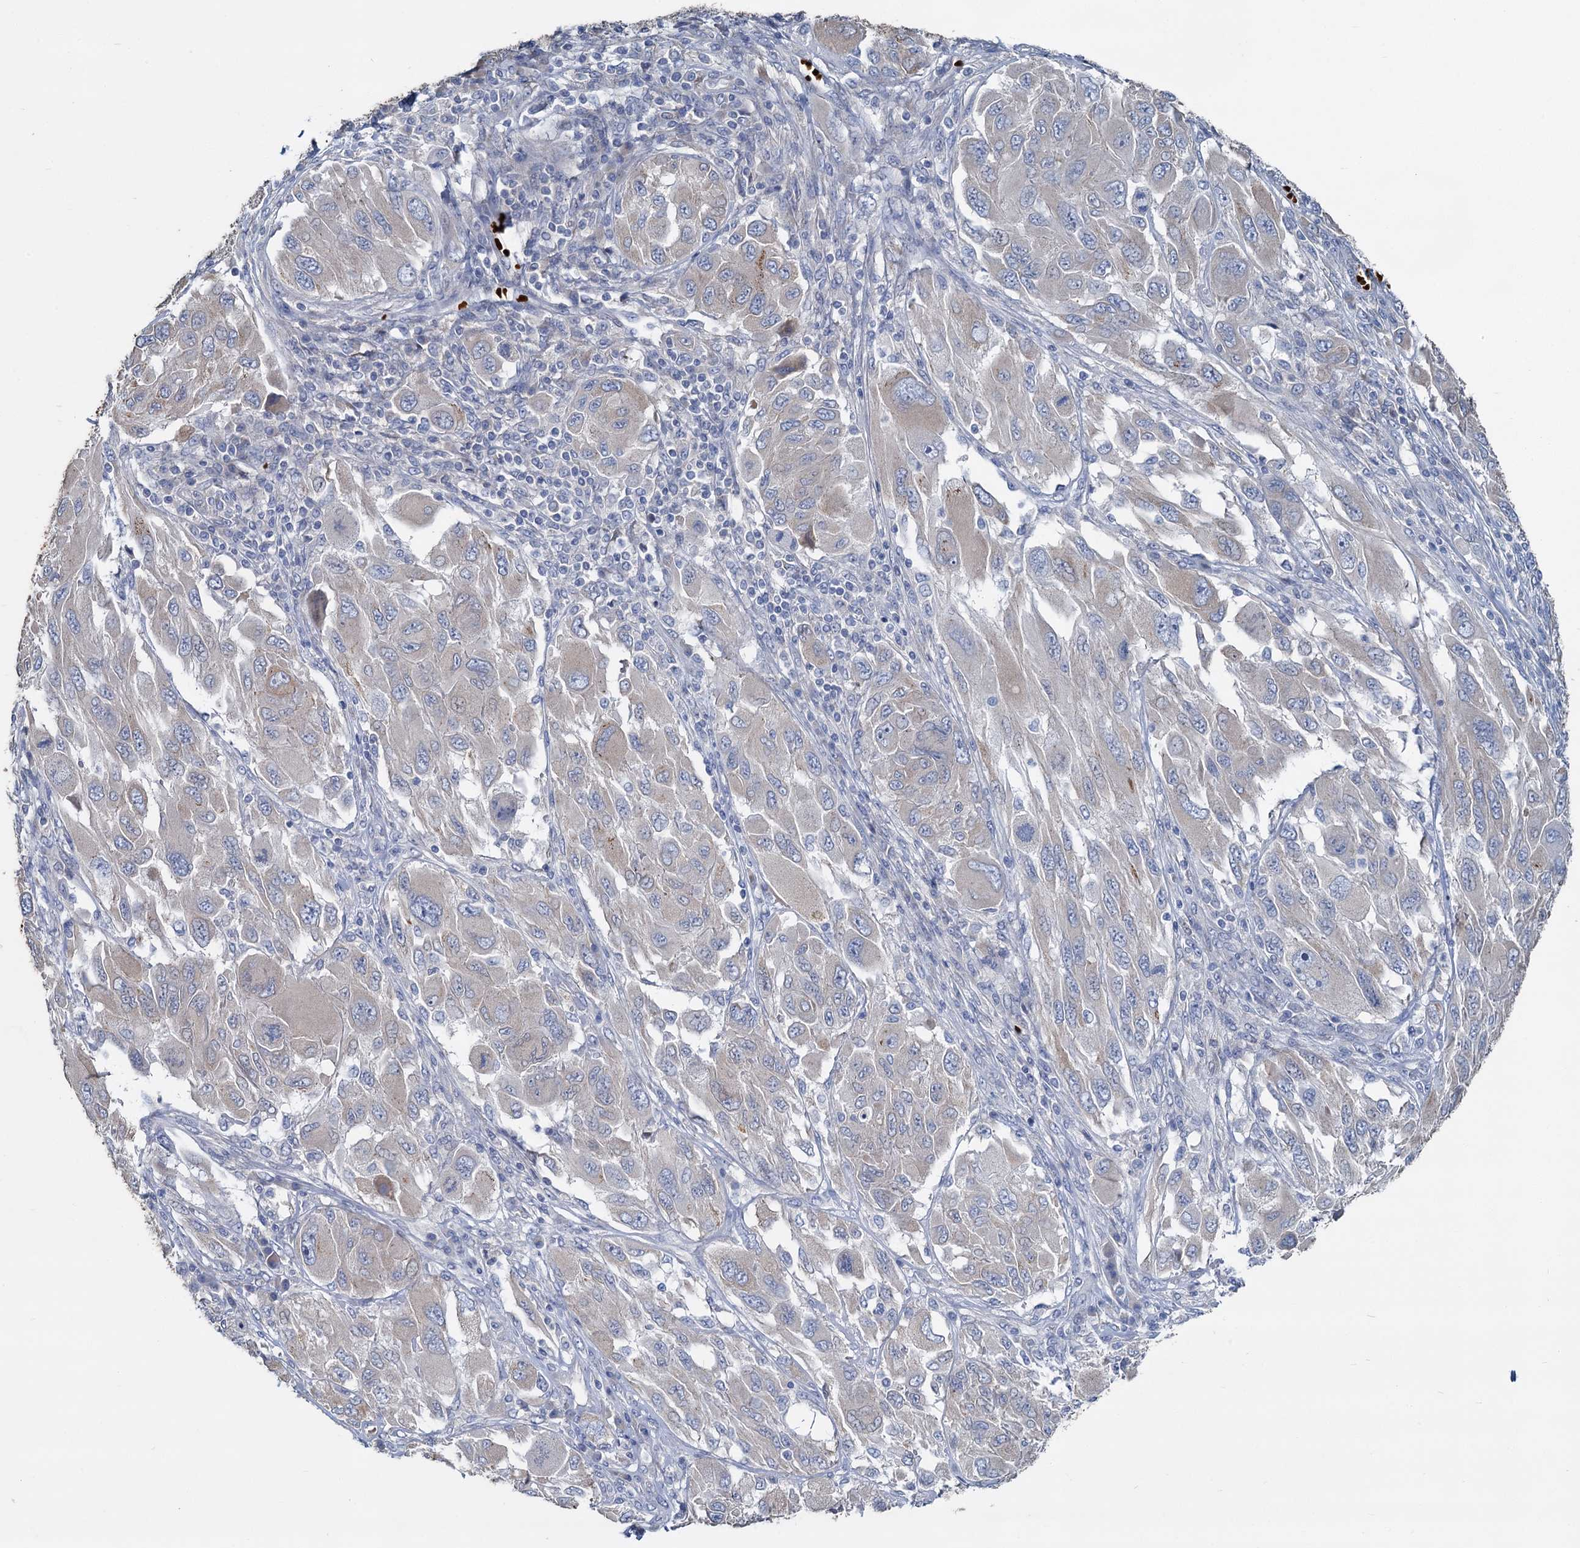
{"staining": {"intensity": "negative", "quantity": "none", "location": "none"}, "tissue": "melanoma", "cell_type": "Tumor cells", "image_type": "cancer", "snomed": [{"axis": "morphology", "description": "Malignant melanoma, NOS"}, {"axis": "topography", "description": "Skin"}], "caption": "Immunohistochemistry (IHC) of human malignant melanoma reveals no staining in tumor cells.", "gene": "TCTN2", "patient": {"sex": "female", "age": 91}}